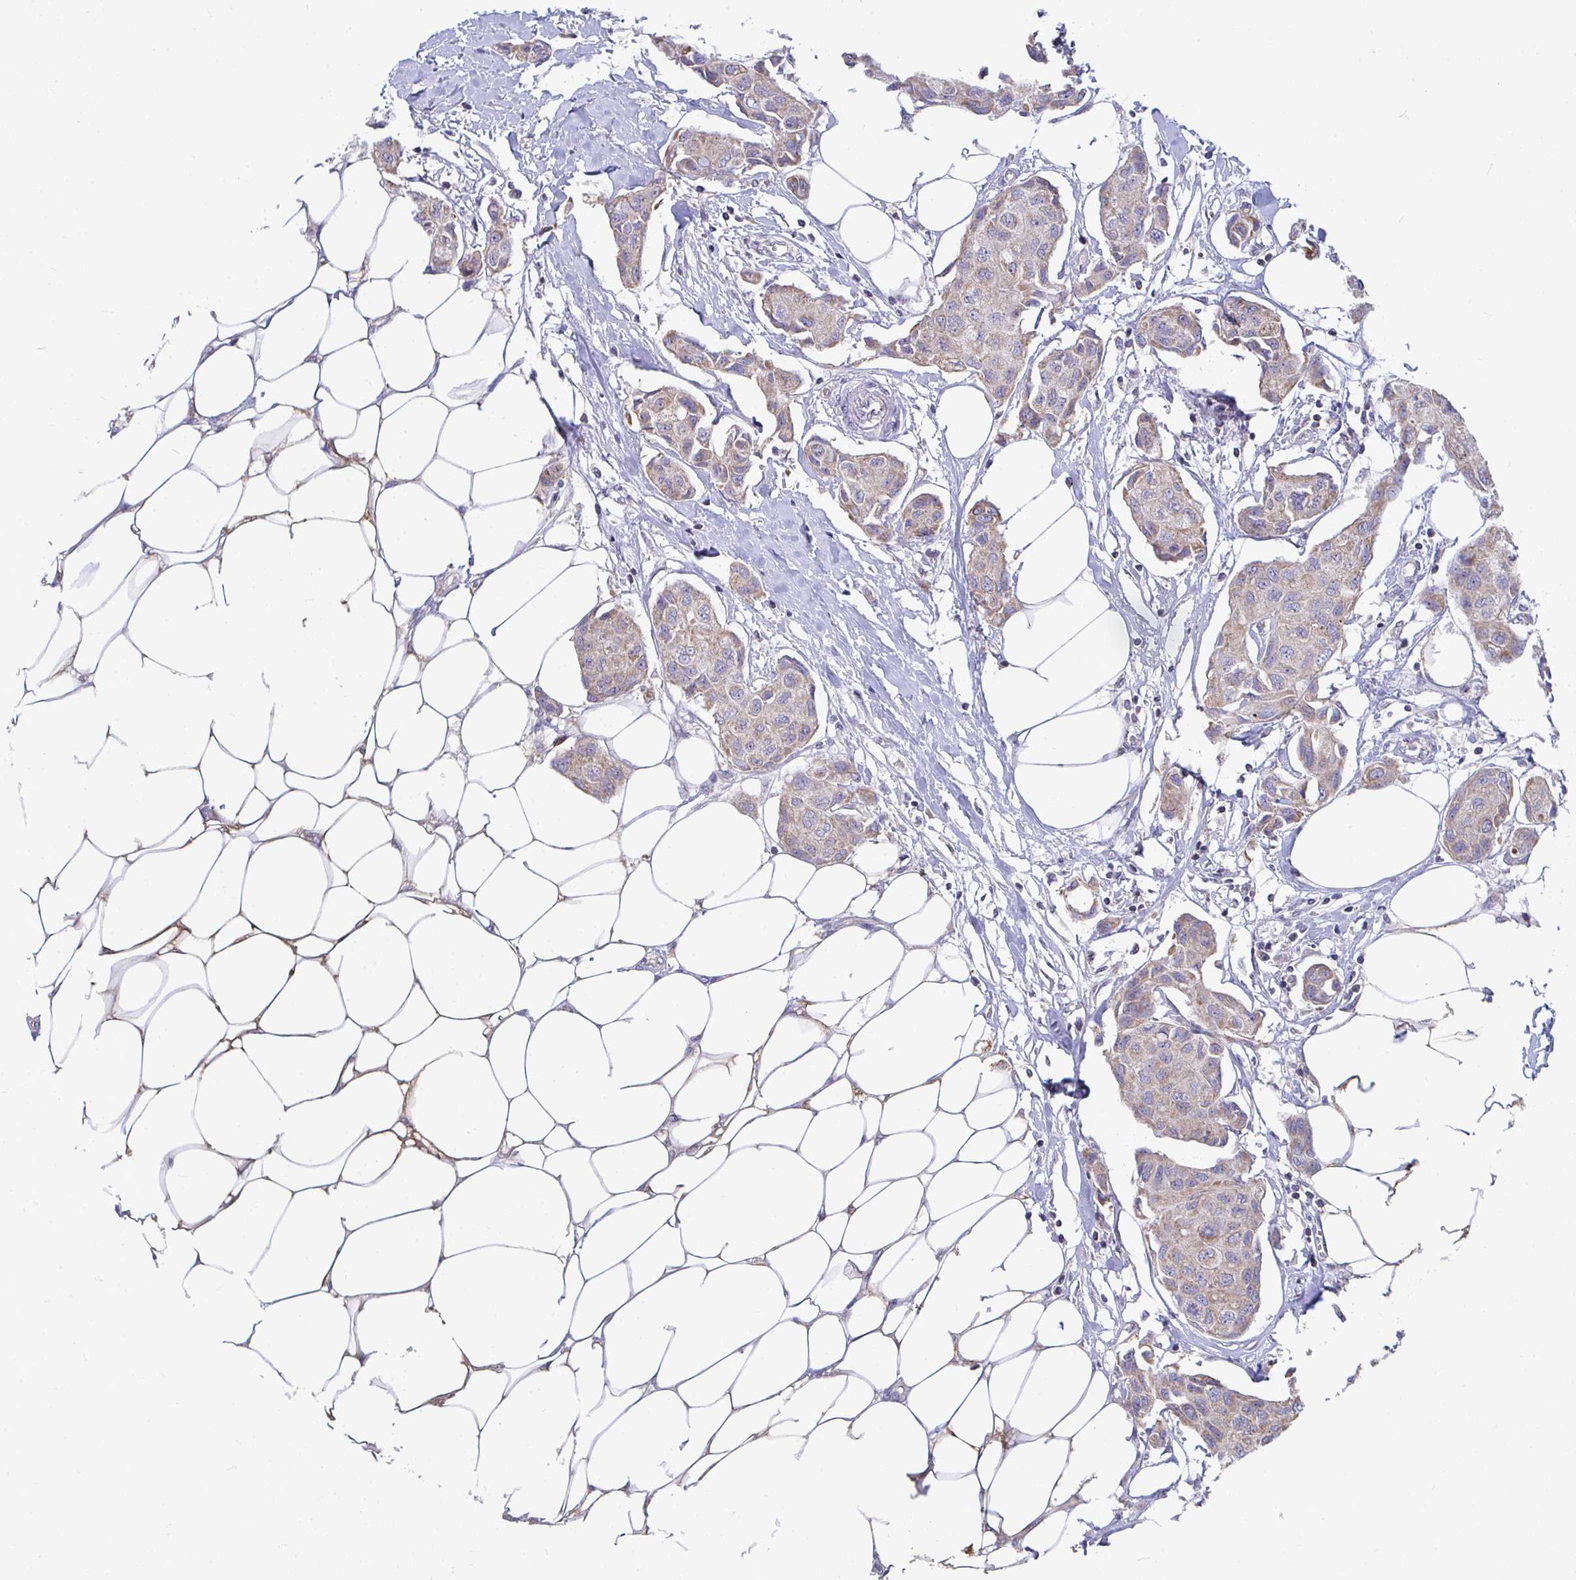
{"staining": {"intensity": "weak", "quantity": "<25%", "location": "cytoplasmic/membranous"}, "tissue": "breast cancer", "cell_type": "Tumor cells", "image_type": "cancer", "snomed": [{"axis": "morphology", "description": "Duct carcinoma"}, {"axis": "topography", "description": "Breast"}, {"axis": "topography", "description": "Lymph node"}], "caption": "An immunohistochemistry image of invasive ductal carcinoma (breast) is shown. There is no staining in tumor cells of invasive ductal carcinoma (breast).", "gene": "EIF1AD", "patient": {"sex": "female", "age": 80}}